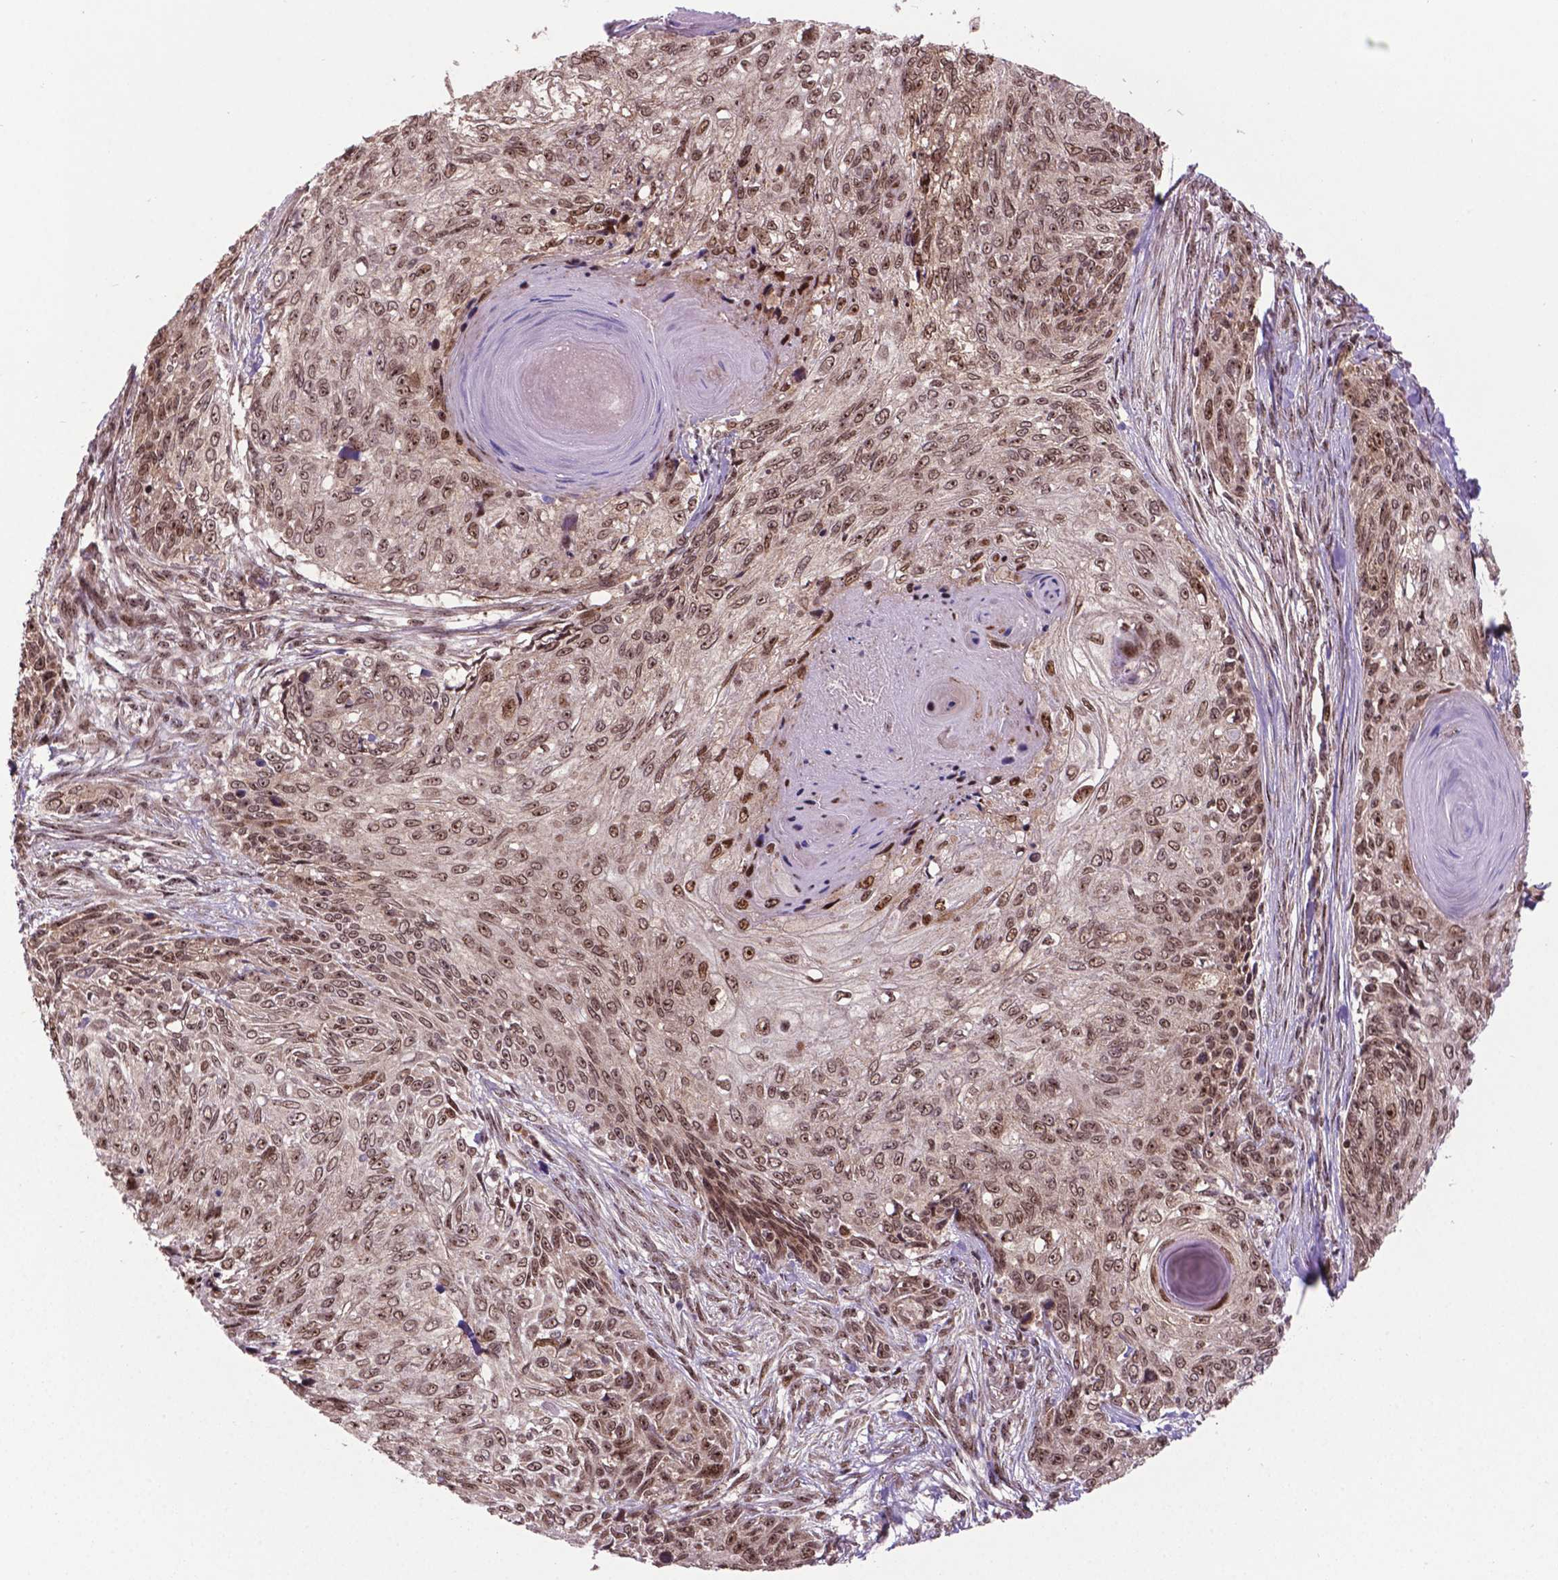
{"staining": {"intensity": "moderate", "quantity": ">75%", "location": "nuclear"}, "tissue": "skin cancer", "cell_type": "Tumor cells", "image_type": "cancer", "snomed": [{"axis": "morphology", "description": "Squamous cell carcinoma, NOS"}, {"axis": "topography", "description": "Skin"}], "caption": "Immunohistochemical staining of skin squamous cell carcinoma demonstrates moderate nuclear protein positivity in approximately >75% of tumor cells. The staining was performed using DAB to visualize the protein expression in brown, while the nuclei were stained in blue with hematoxylin (Magnification: 20x).", "gene": "CSNK2A1", "patient": {"sex": "male", "age": 92}}